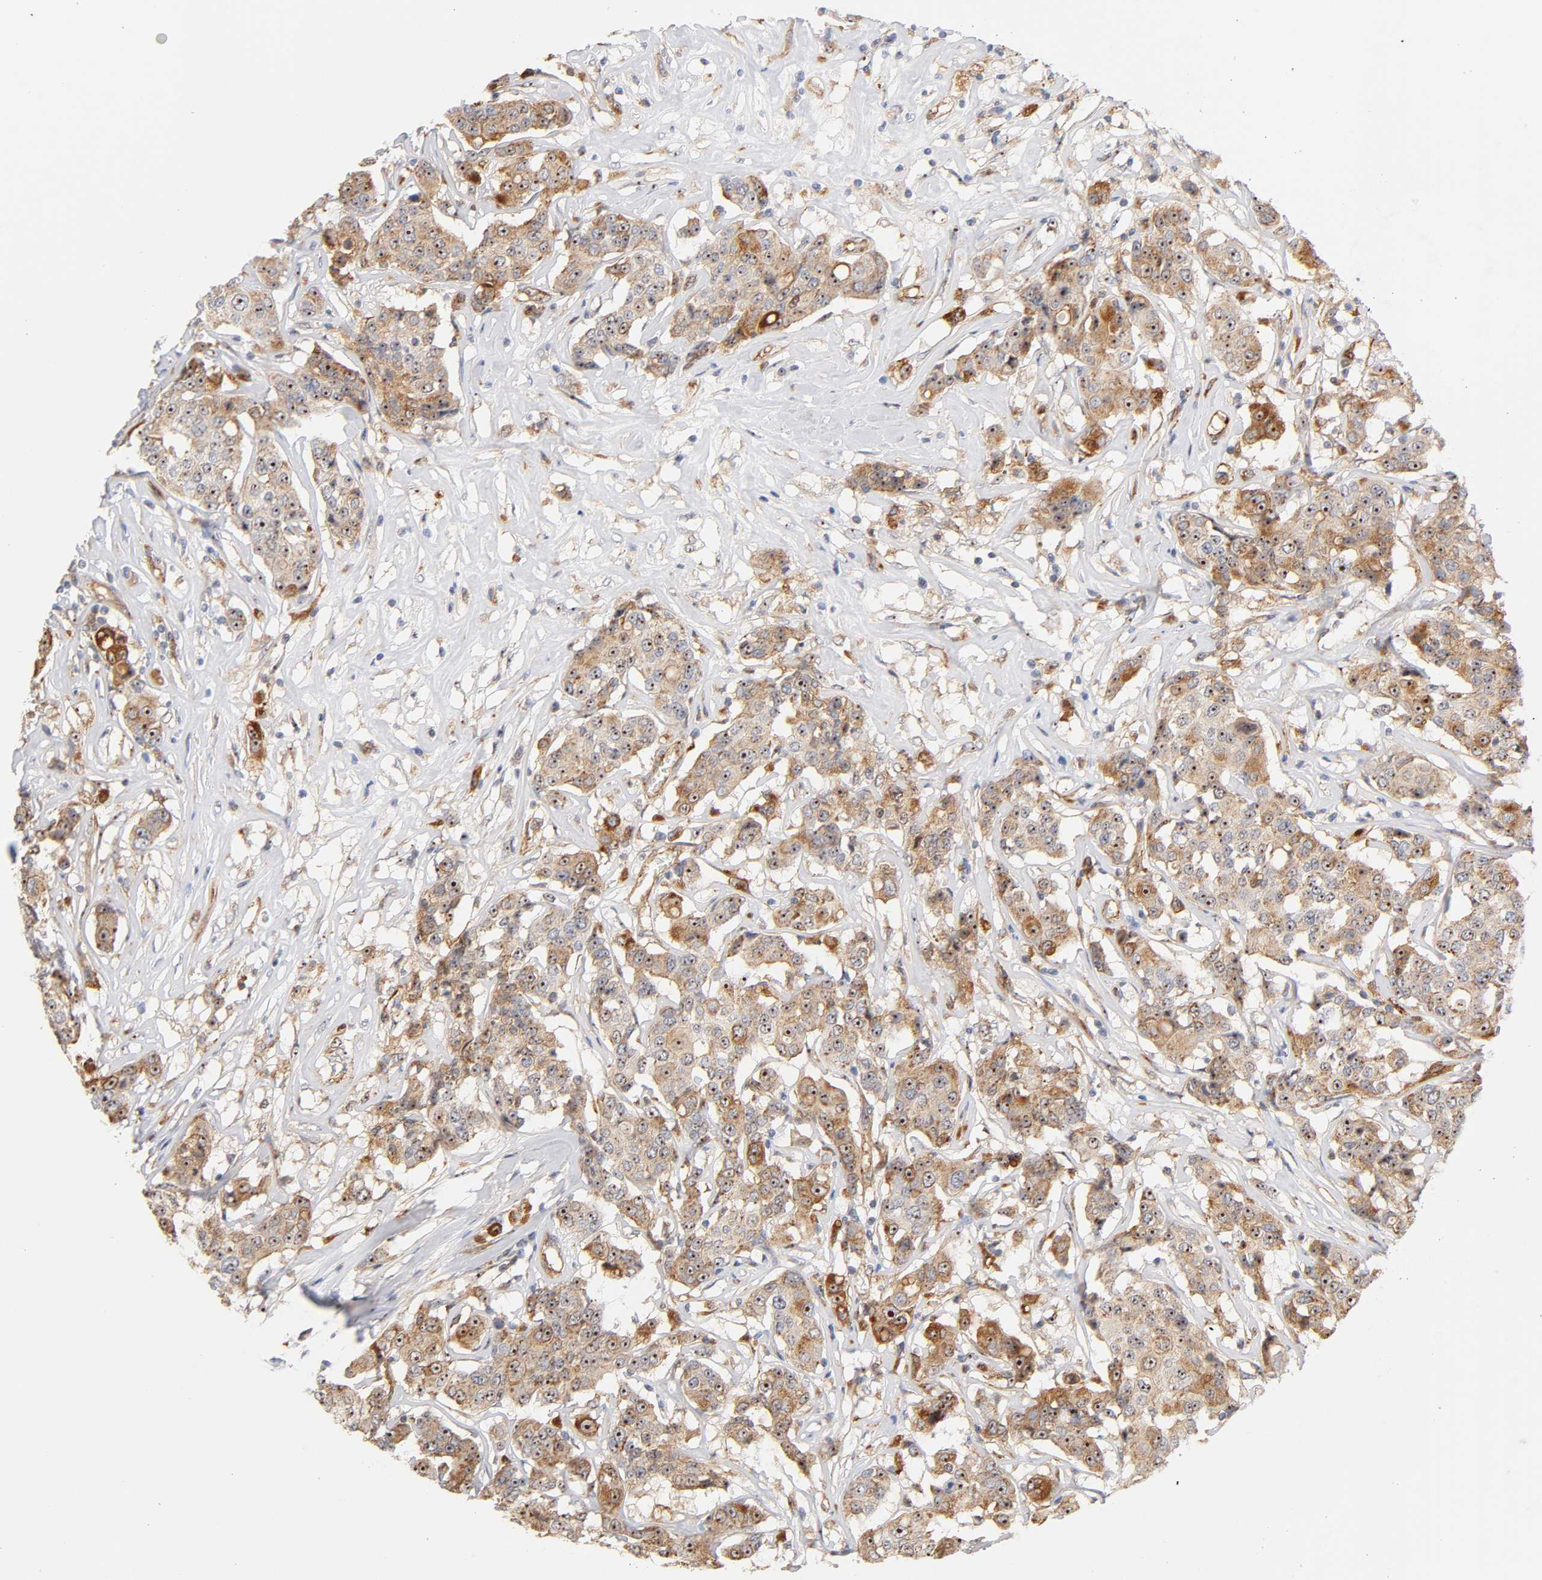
{"staining": {"intensity": "strong", "quantity": ">75%", "location": "cytoplasmic/membranous,nuclear"}, "tissue": "breast cancer", "cell_type": "Tumor cells", "image_type": "cancer", "snomed": [{"axis": "morphology", "description": "Duct carcinoma"}, {"axis": "topography", "description": "Breast"}], "caption": "Immunohistochemical staining of human breast cancer (intraductal carcinoma) exhibits strong cytoplasmic/membranous and nuclear protein expression in about >75% of tumor cells.", "gene": "PLD1", "patient": {"sex": "female", "age": 27}}